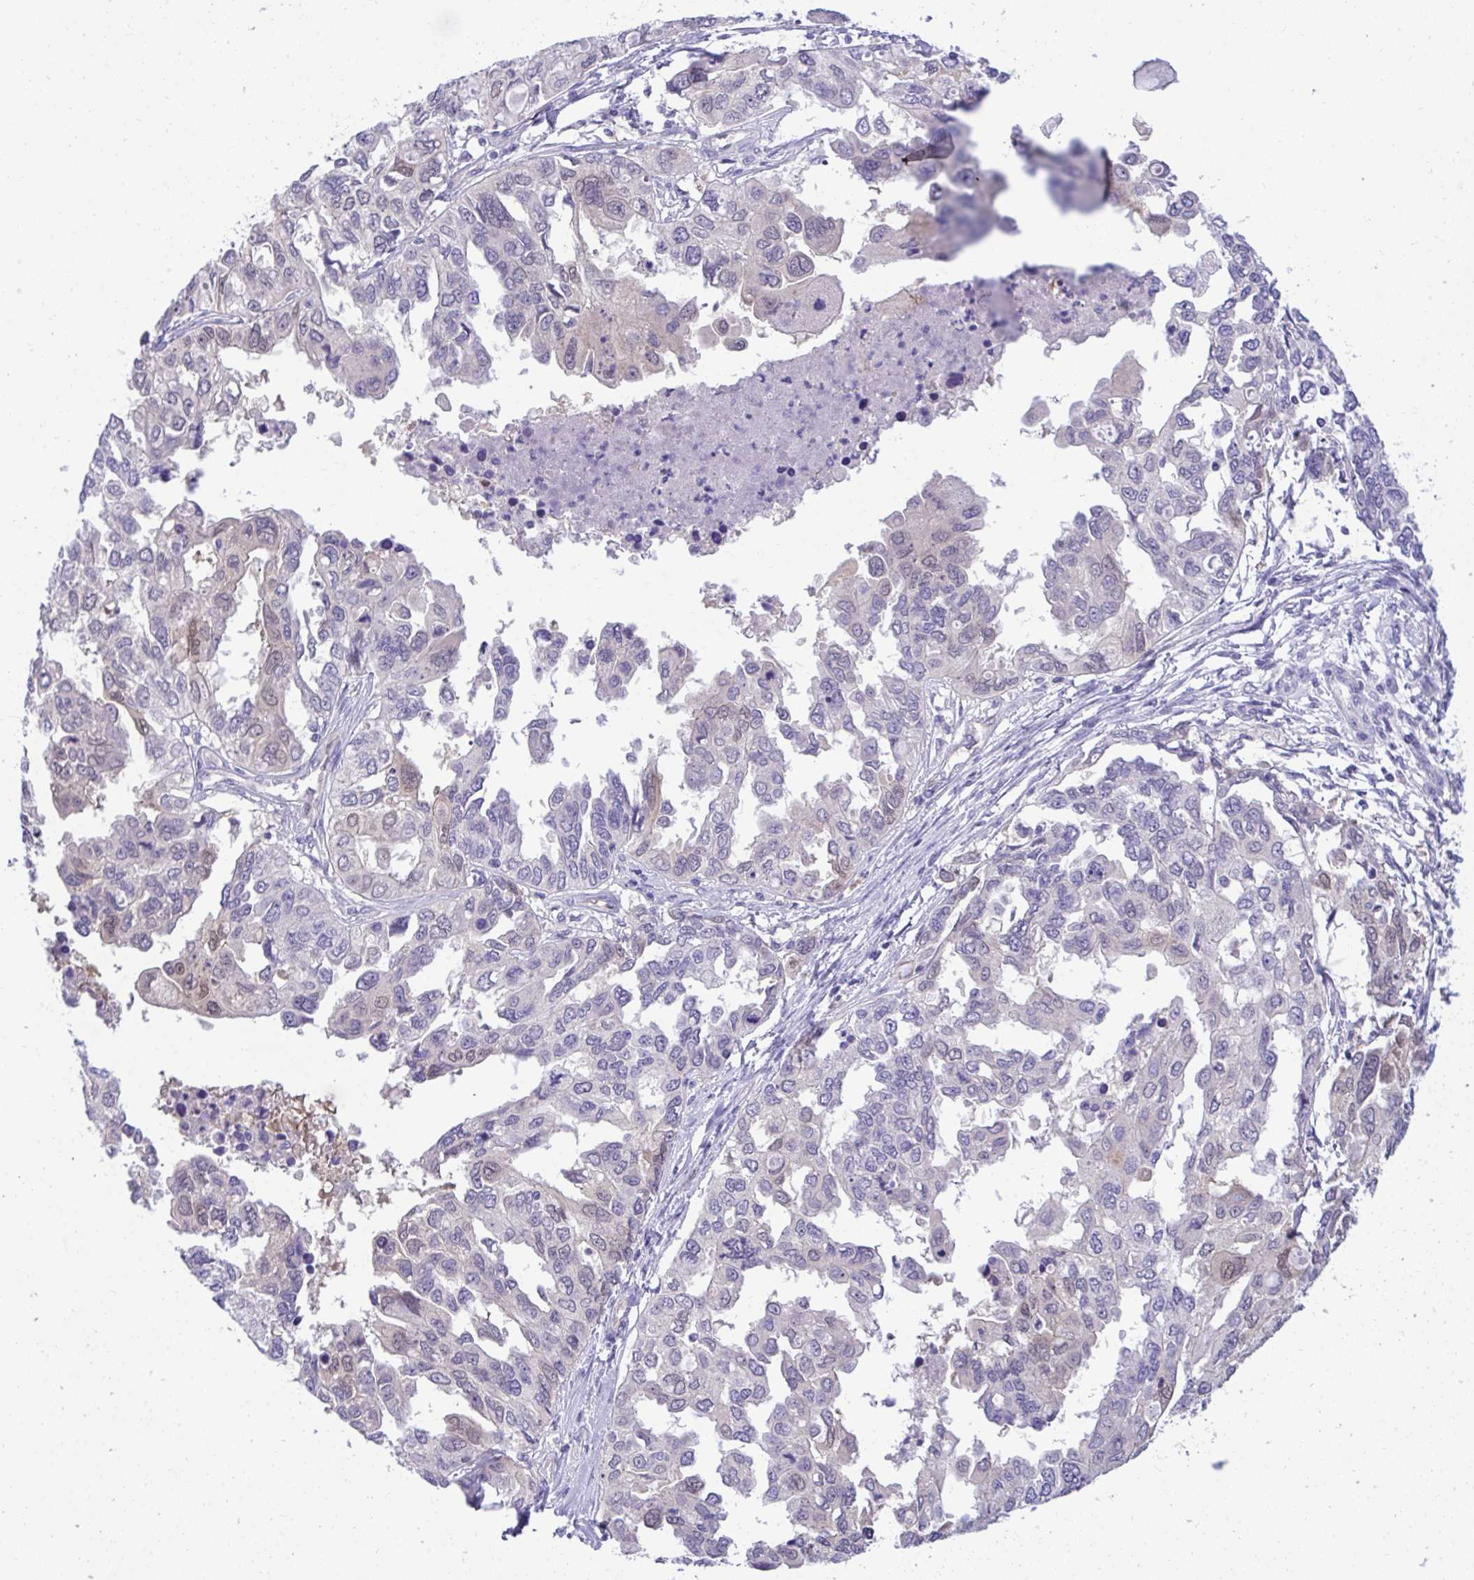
{"staining": {"intensity": "weak", "quantity": "<25%", "location": "nuclear"}, "tissue": "ovarian cancer", "cell_type": "Tumor cells", "image_type": "cancer", "snomed": [{"axis": "morphology", "description": "Cystadenocarcinoma, serous, NOS"}, {"axis": "topography", "description": "Ovary"}], "caption": "The histopathology image exhibits no staining of tumor cells in ovarian serous cystadenocarcinoma.", "gene": "PGM2L1", "patient": {"sex": "female", "age": 53}}